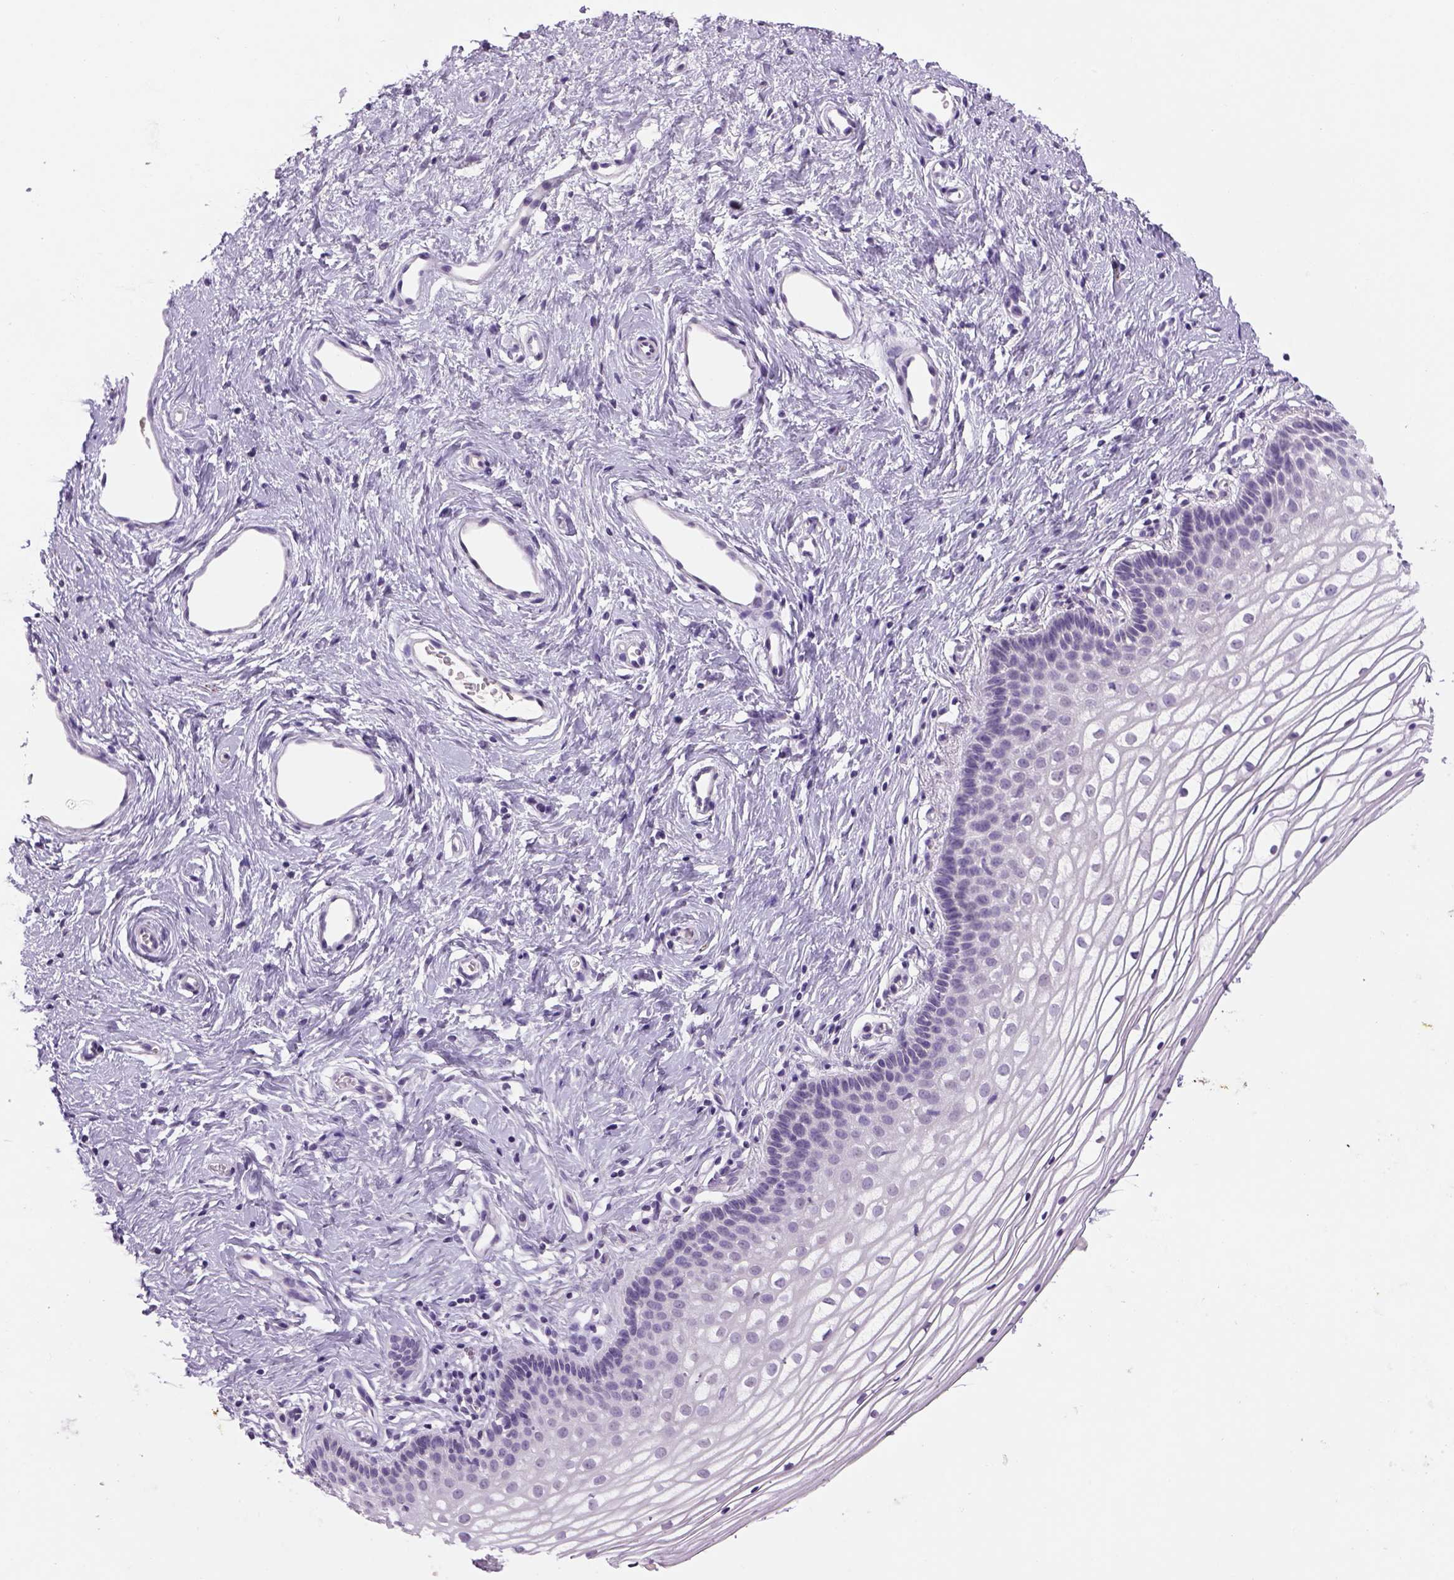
{"staining": {"intensity": "negative", "quantity": "none", "location": "none"}, "tissue": "vagina", "cell_type": "Squamous epithelial cells", "image_type": "normal", "snomed": [{"axis": "morphology", "description": "Normal tissue, NOS"}, {"axis": "topography", "description": "Vagina"}], "caption": "IHC photomicrograph of unremarkable vagina stained for a protein (brown), which exhibits no expression in squamous epithelial cells. The staining is performed using DAB brown chromogen with nuclei counter-stained in using hematoxylin.", "gene": "DBH", "patient": {"sex": "female", "age": 36}}